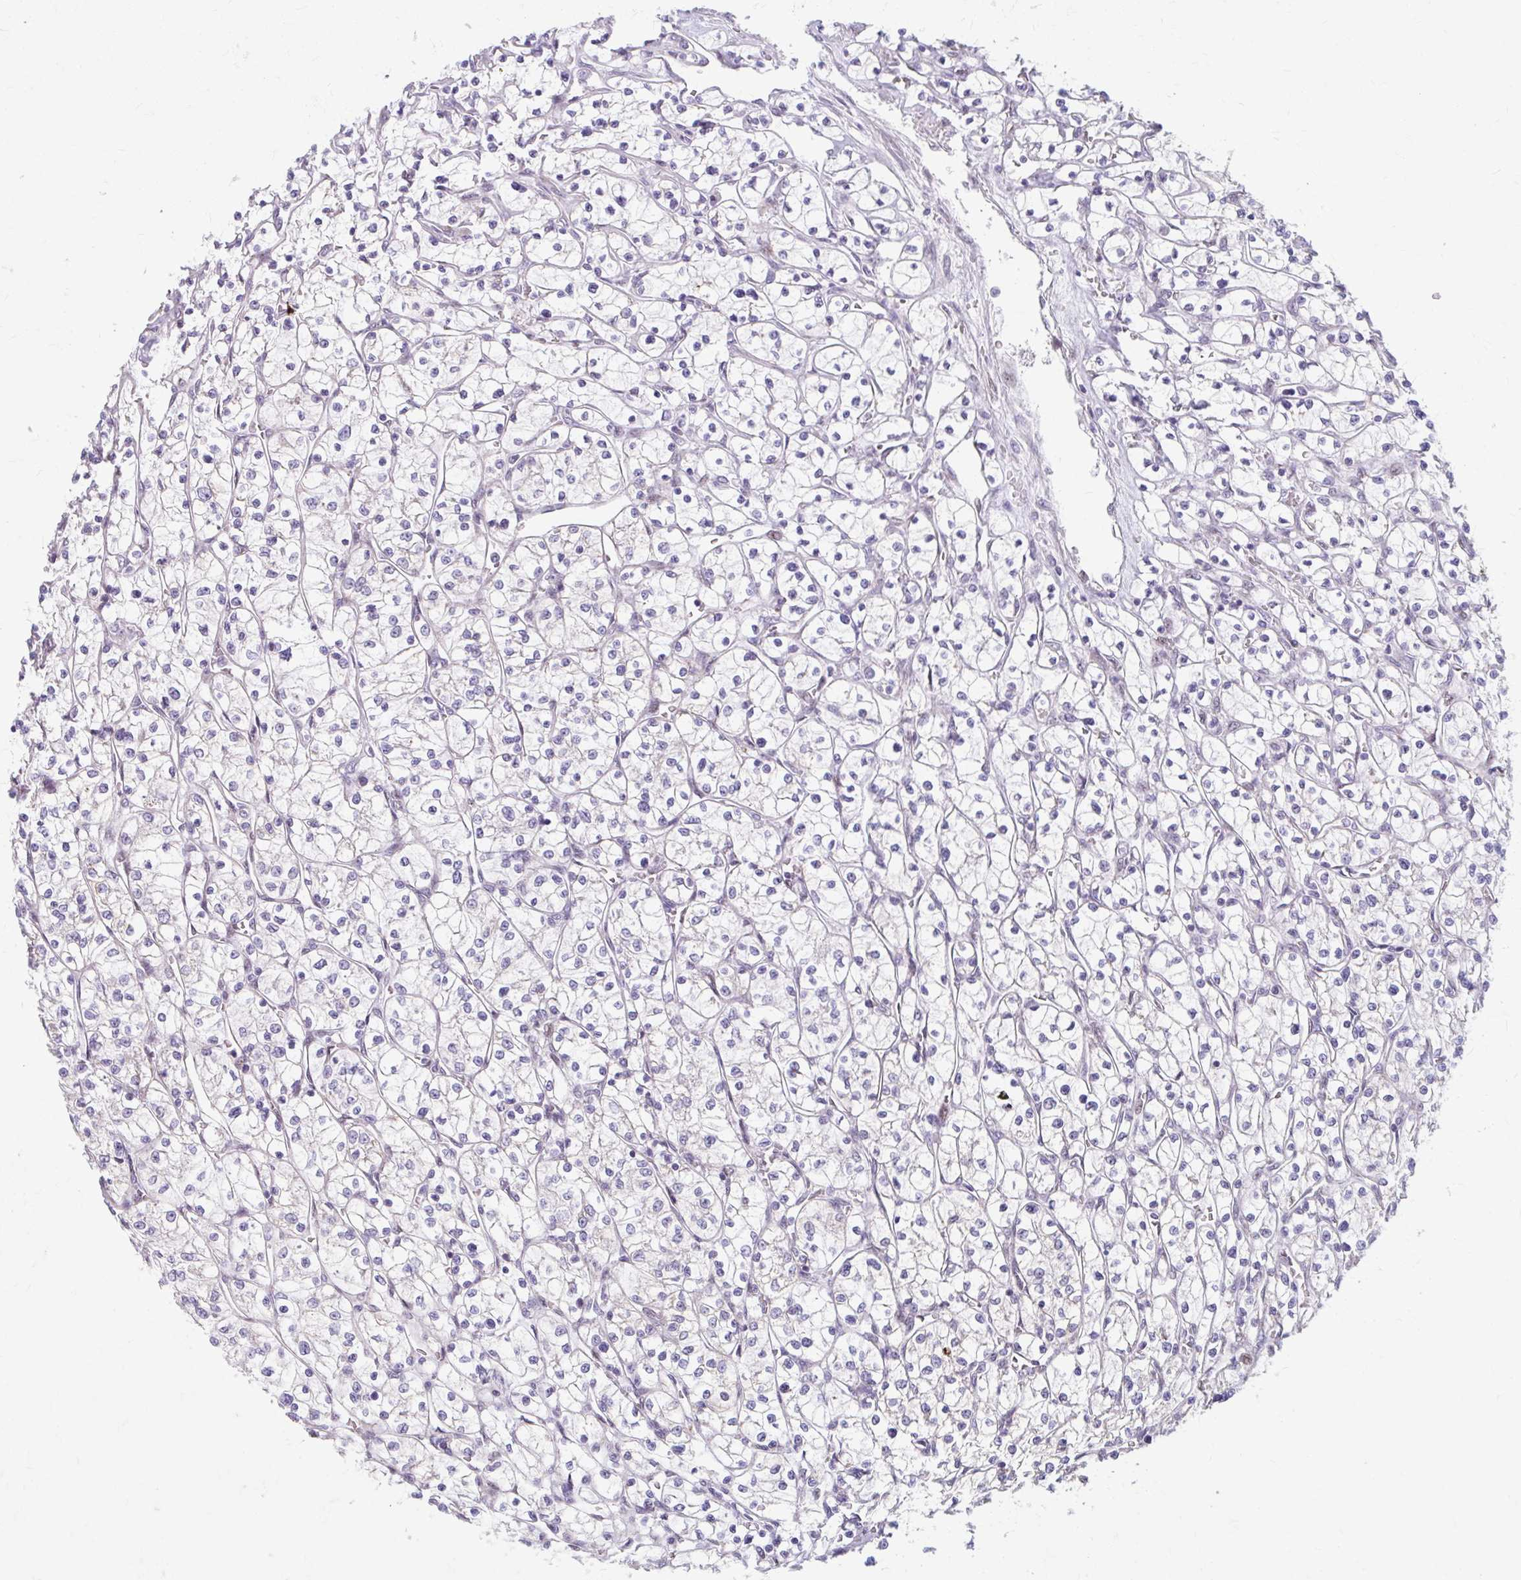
{"staining": {"intensity": "negative", "quantity": "none", "location": "none"}, "tissue": "renal cancer", "cell_type": "Tumor cells", "image_type": "cancer", "snomed": [{"axis": "morphology", "description": "Adenocarcinoma, NOS"}, {"axis": "topography", "description": "Kidney"}], "caption": "IHC photomicrograph of neoplastic tissue: human renal adenocarcinoma stained with DAB (3,3'-diaminobenzidine) reveals no significant protein positivity in tumor cells.", "gene": "BEAN1", "patient": {"sex": "female", "age": 64}}